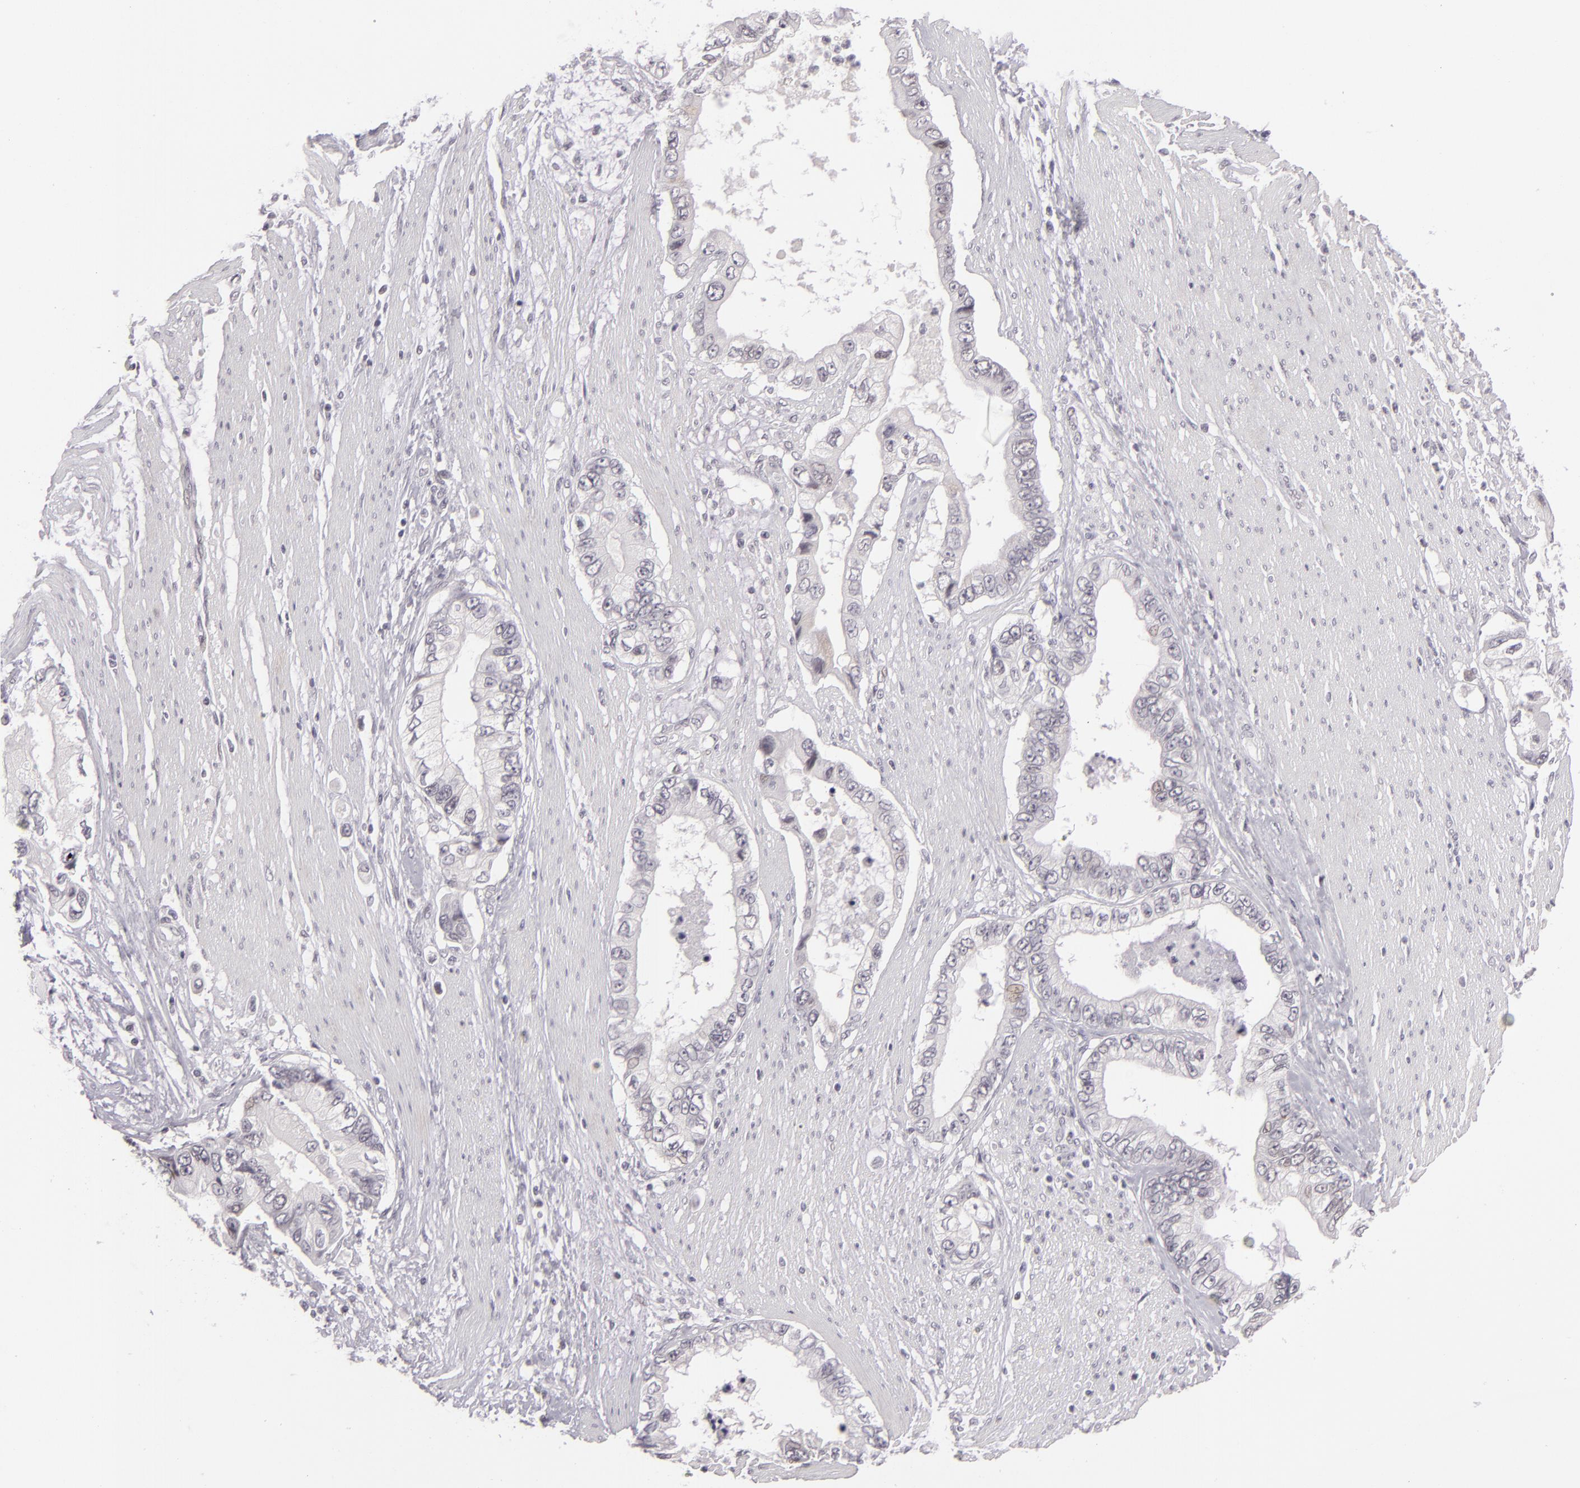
{"staining": {"intensity": "negative", "quantity": "none", "location": "none"}, "tissue": "pancreatic cancer", "cell_type": "Tumor cells", "image_type": "cancer", "snomed": [{"axis": "morphology", "description": "Adenocarcinoma, NOS"}, {"axis": "topography", "description": "Pancreas"}, {"axis": "topography", "description": "Stomach, upper"}], "caption": "An immunohistochemistry (IHC) histopathology image of pancreatic cancer (adenocarcinoma) is shown. There is no staining in tumor cells of pancreatic cancer (adenocarcinoma).", "gene": "ZNF205", "patient": {"sex": "male", "age": 77}}